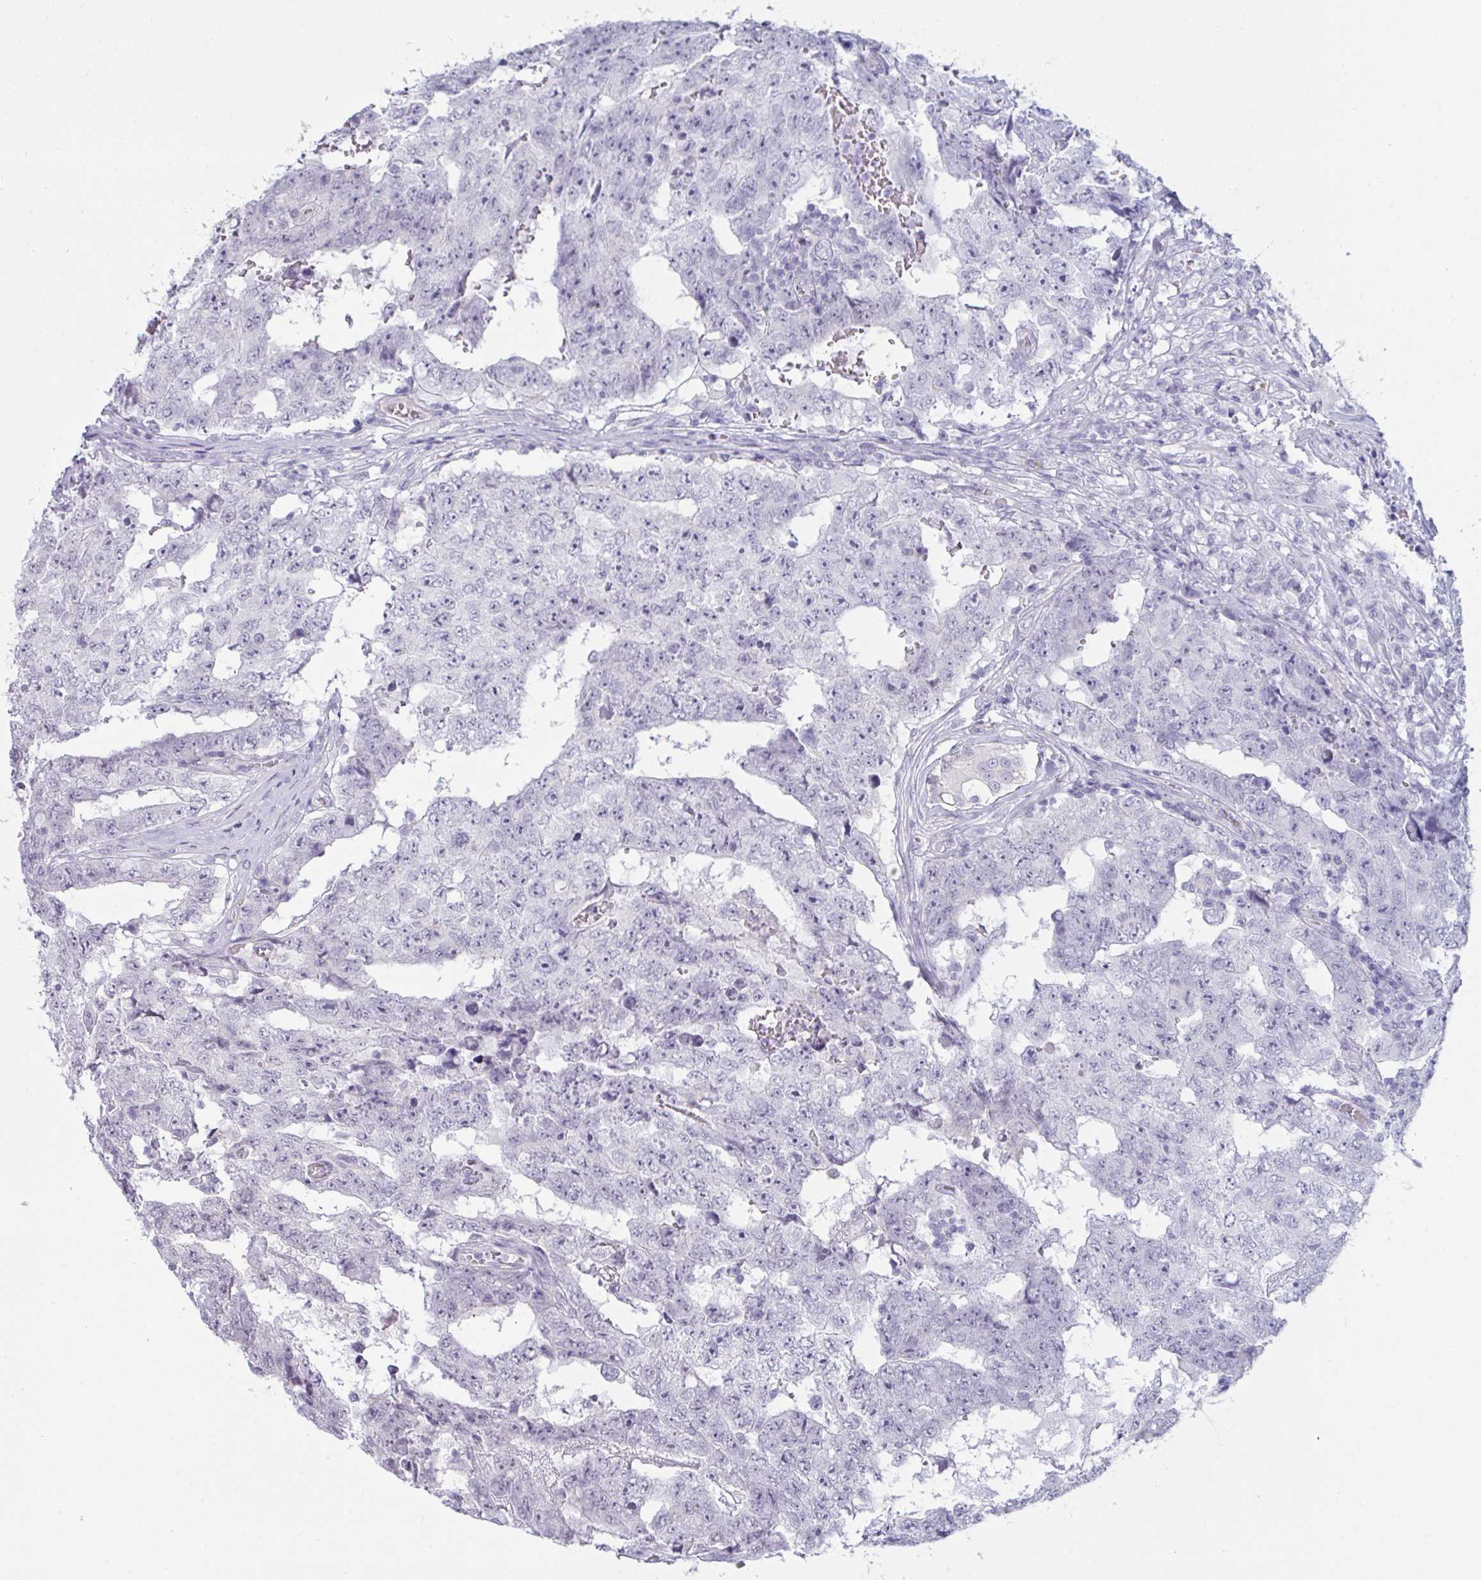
{"staining": {"intensity": "negative", "quantity": "none", "location": "none"}, "tissue": "testis cancer", "cell_type": "Tumor cells", "image_type": "cancer", "snomed": [{"axis": "morphology", "description": "Carcinoma, Embryonal, NOS"}, {"axis": "topography", "description": "Testis"}], "caption": "Testis cancer was stained to show a protein in brown. There is no significant expression in tumor cells. (DAB IHC visualized using brightfield microscopy, high magnification).", "gene": "TBC1D4", "patient": {"sex": "male", "age": 25}}